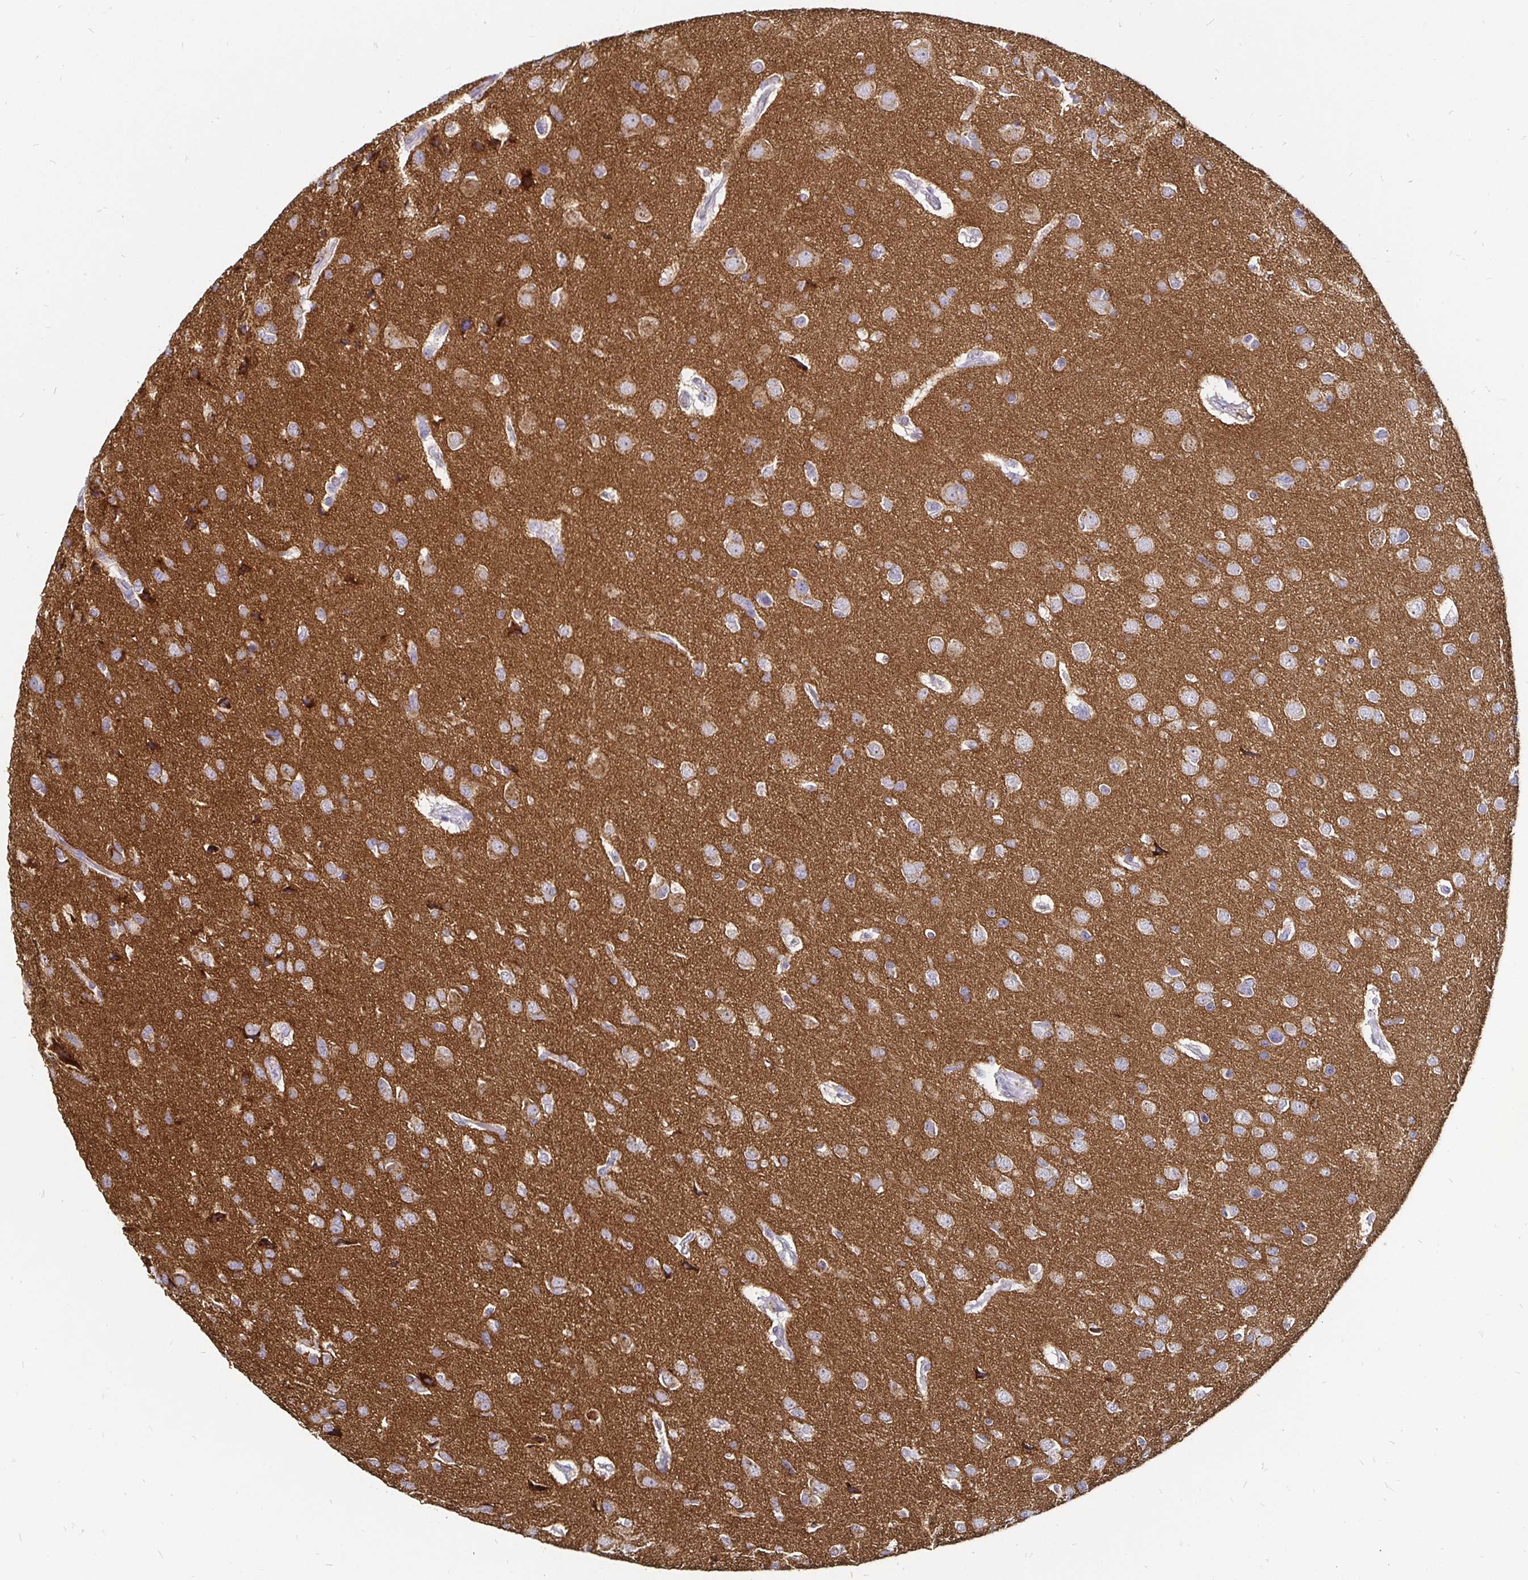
{"staining": {"intensity": "moderate", "quantity": ">75%", "location": "cytoplasmic/membranous"}, "tissue": "glioma", "cell_type": "Tumor cells", "image_type": "cancer", "snomed": [{"axis": "morphology", "description": "Glioma, malignant, Low grade"}, {"axis": "topography", "description": "Brain"}], "caption": "IHC photomicrograph of neoplastic tissue: glioma stained using immunohistochemistry displays medium levels of moderate protein expression localized specifically in the cytoplasmic/membranous of tumor cells, appearing as a cytoplasmic/membranous brown color.", "gene": "FAIM2", "patient": {"sex": "female", "age": 55}}